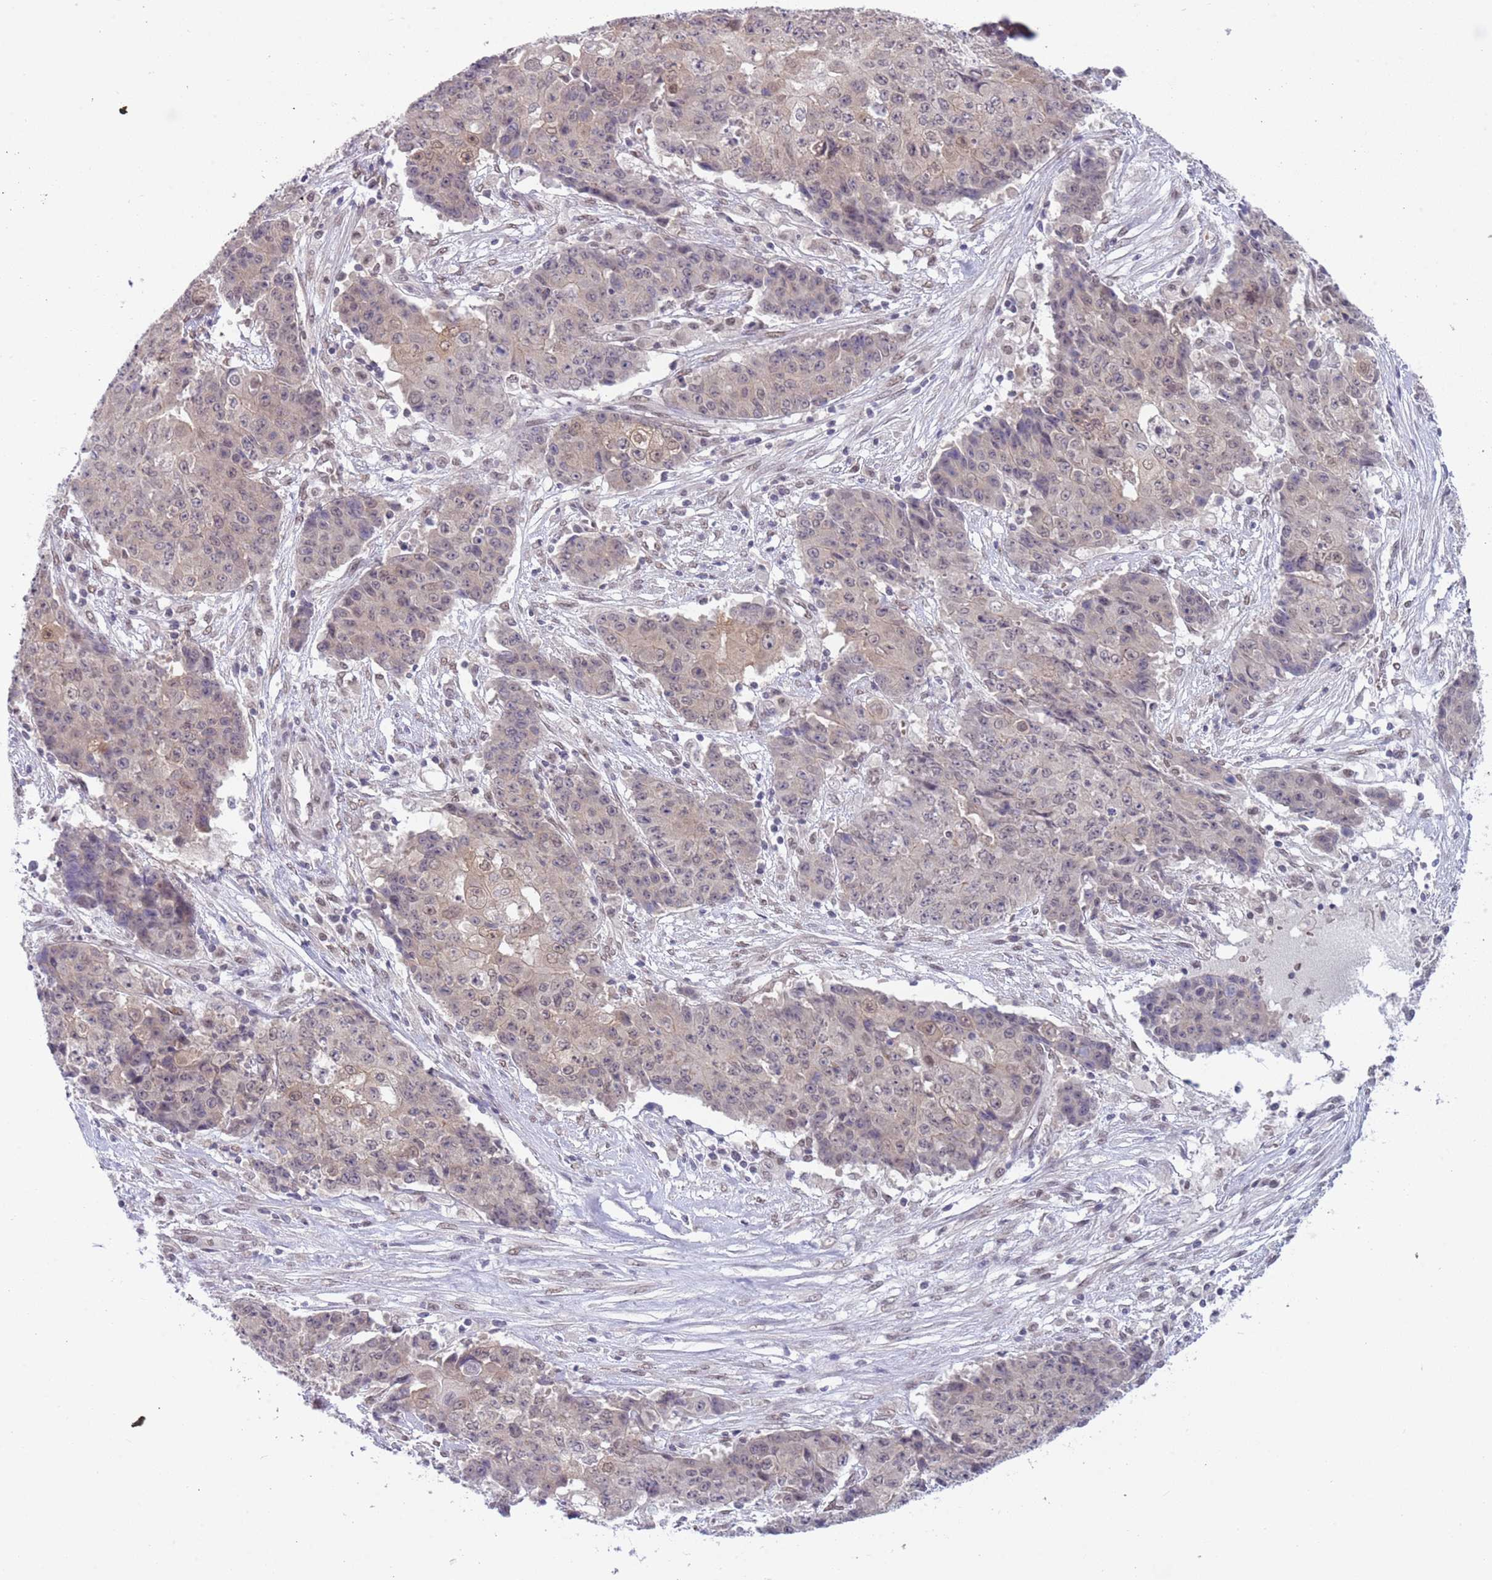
{"staining": {"intensity": "weak", "quantity": "<25%", "location": "cytoplasmic/membranous"}, "tissue": "ovarian cancer", "cell_type": "Tumor cells", "image_type": "cancer", "snomed": [{"axis": "morphology", "description": "Carcinoma, endometroid"}, {"axis": "topography", "description": "Ovary"}], "caption": "An immunohistochemistry micrograph of ovarian cancer is shown. There is no staining in tumor cells of ovarian cancer.", "gene": "TM2D1", "patient": {"sex": "female", "age": 42}}